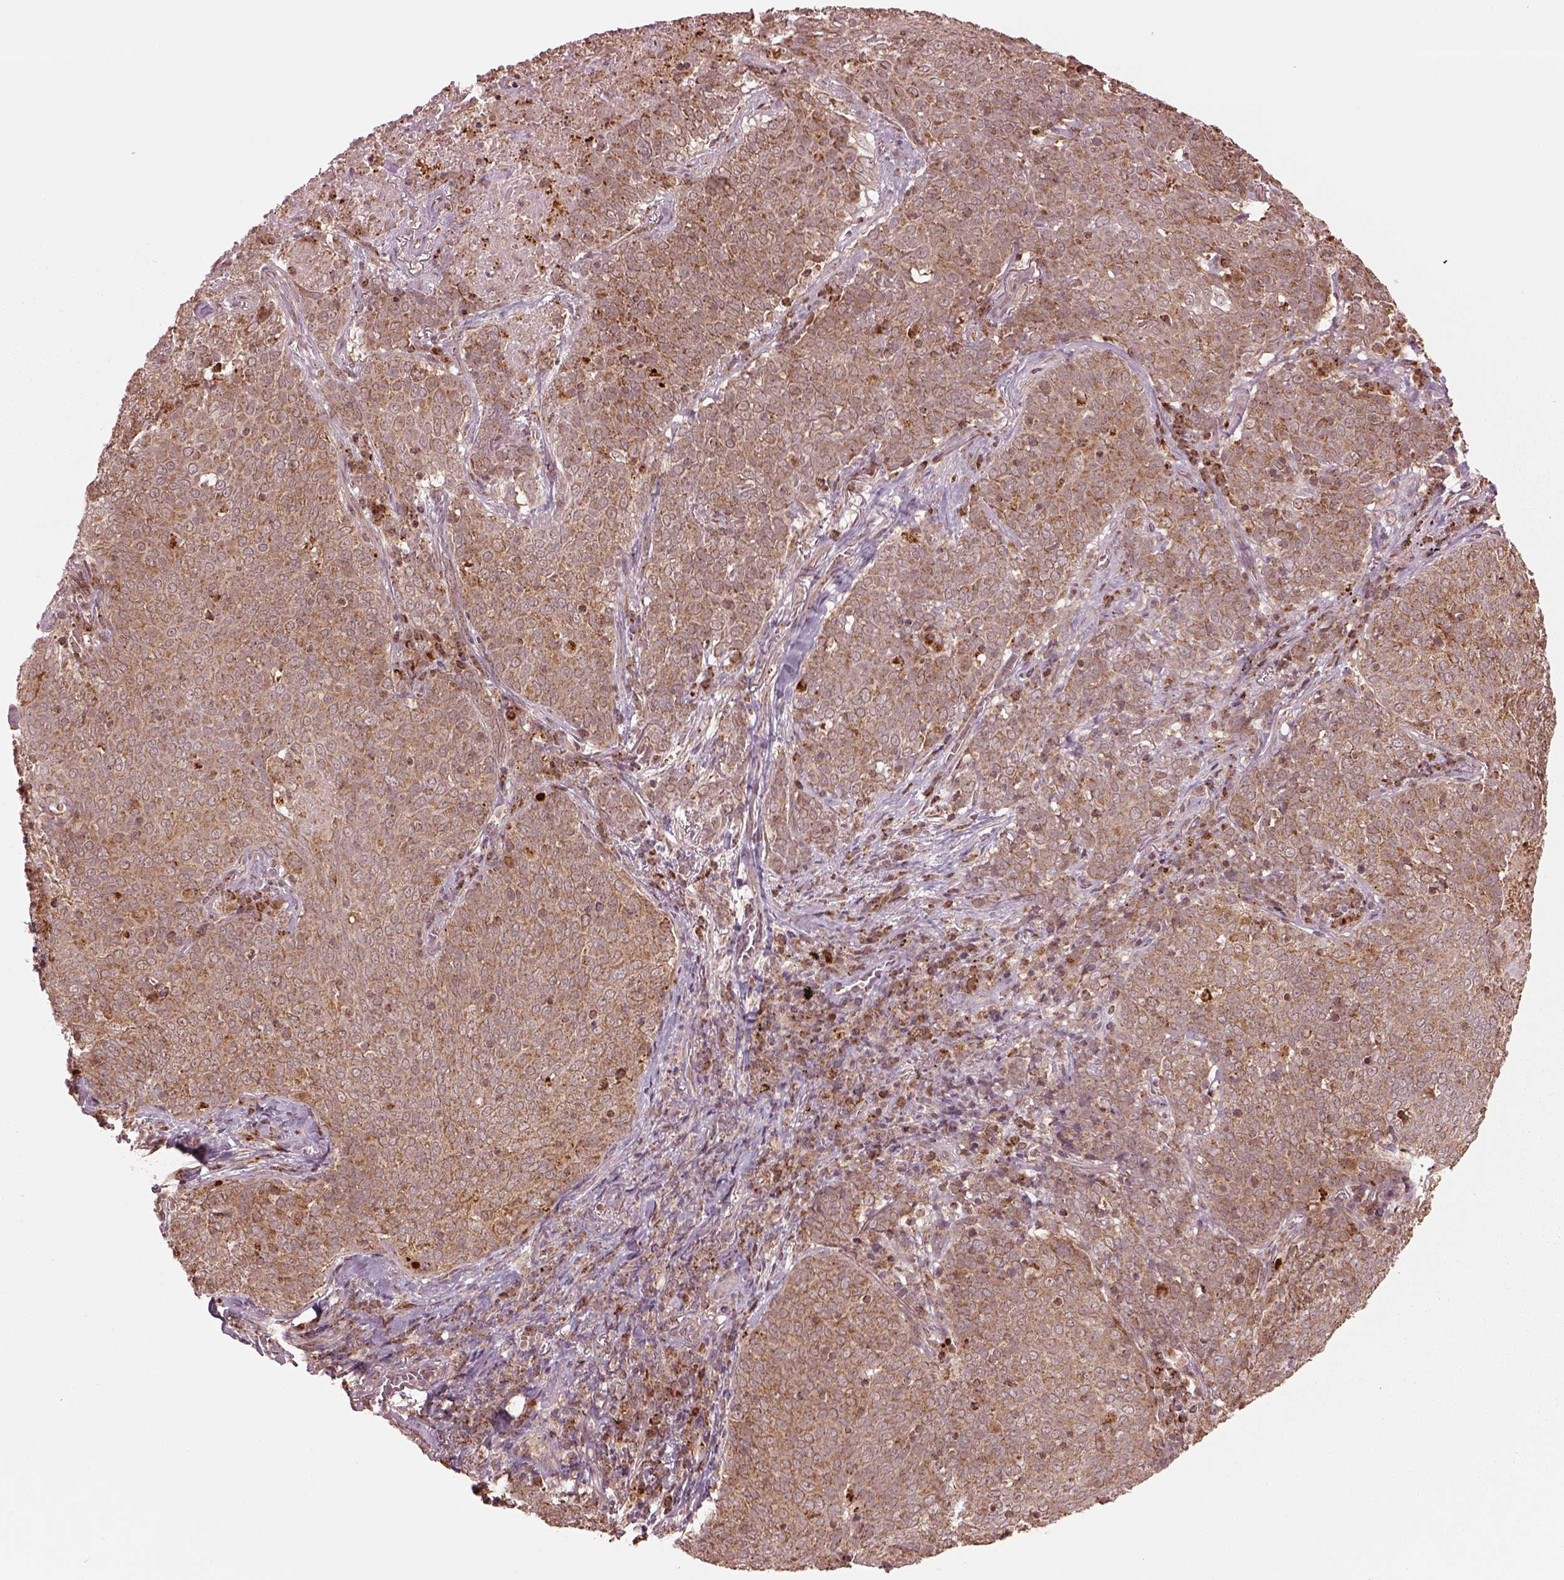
{"staining": {"intensity": "weak", "quantity": ">75%", "location": "cytoplasmic/membranous"}, "tissue": "lung cancer", "cell_type": "Tumor cells", "image_type": "cancer", "snomed": [{"axis": "morphology", "description": "Squamous cell carcinoma, NOS"}, {"axis": "topography", "description": "Lung"}], "caption": "Protein staining of lung cancer (squamous cell carcinoma) tissue exhibits weak cytoplasmic/membranous staining in approximately >75% of tumor cells. (DAB (3,3'-diaminobenzidine) IHC, brown staining for protein, blue staining for nuclei).", "gene": "SEL1L3", "patient": {"sex": "male", "age": 82}}